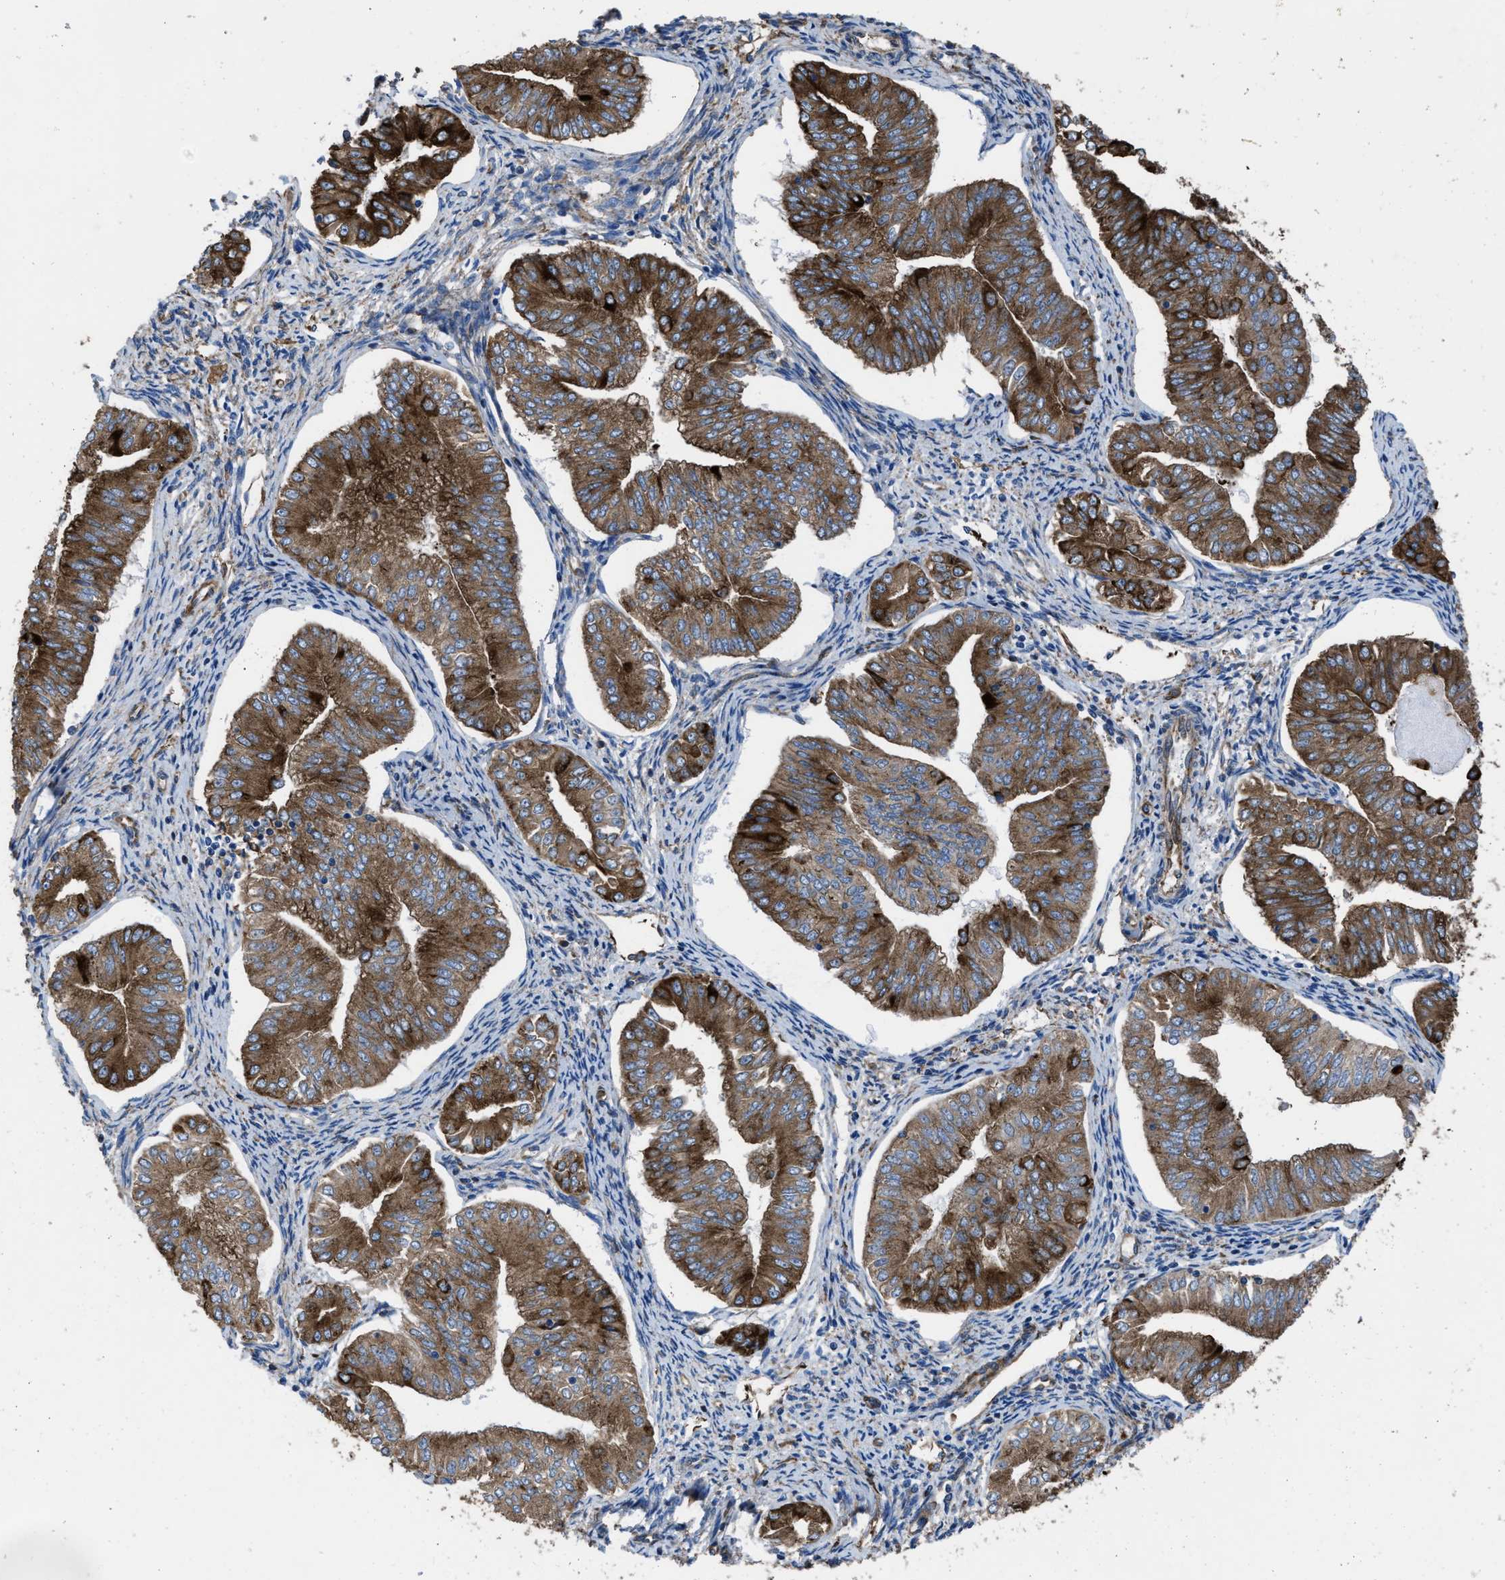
{"staining": {"intensity": "strong", "quantity": ">75%", "location": "cytoplasmic/membranous"}, "tissue": "endometrial cancer", "cell_type": "Tumor cells", "image_type": "cancer", "snomed": [{"axis": "morphology", "description": "Normal tissue, NOS"}, {"axis": "morphology", "description": "Adenocarcinoma, NOS"}, {"axis": "topography", "description": "Endometrium"}], "caption": "Protein staining by immunohistochemistry (IHC) reveals strong cytoplasmic/membranous expression in about >75% of tumor cells in adenocarcinoma (endometrial). Using DAB (brown) and hematoxylin (blue) stains, captured at high magnification using brightfield microscopy.", "gene": "CAPRIN1", "patient": {"sex": "female", "age": 53}}